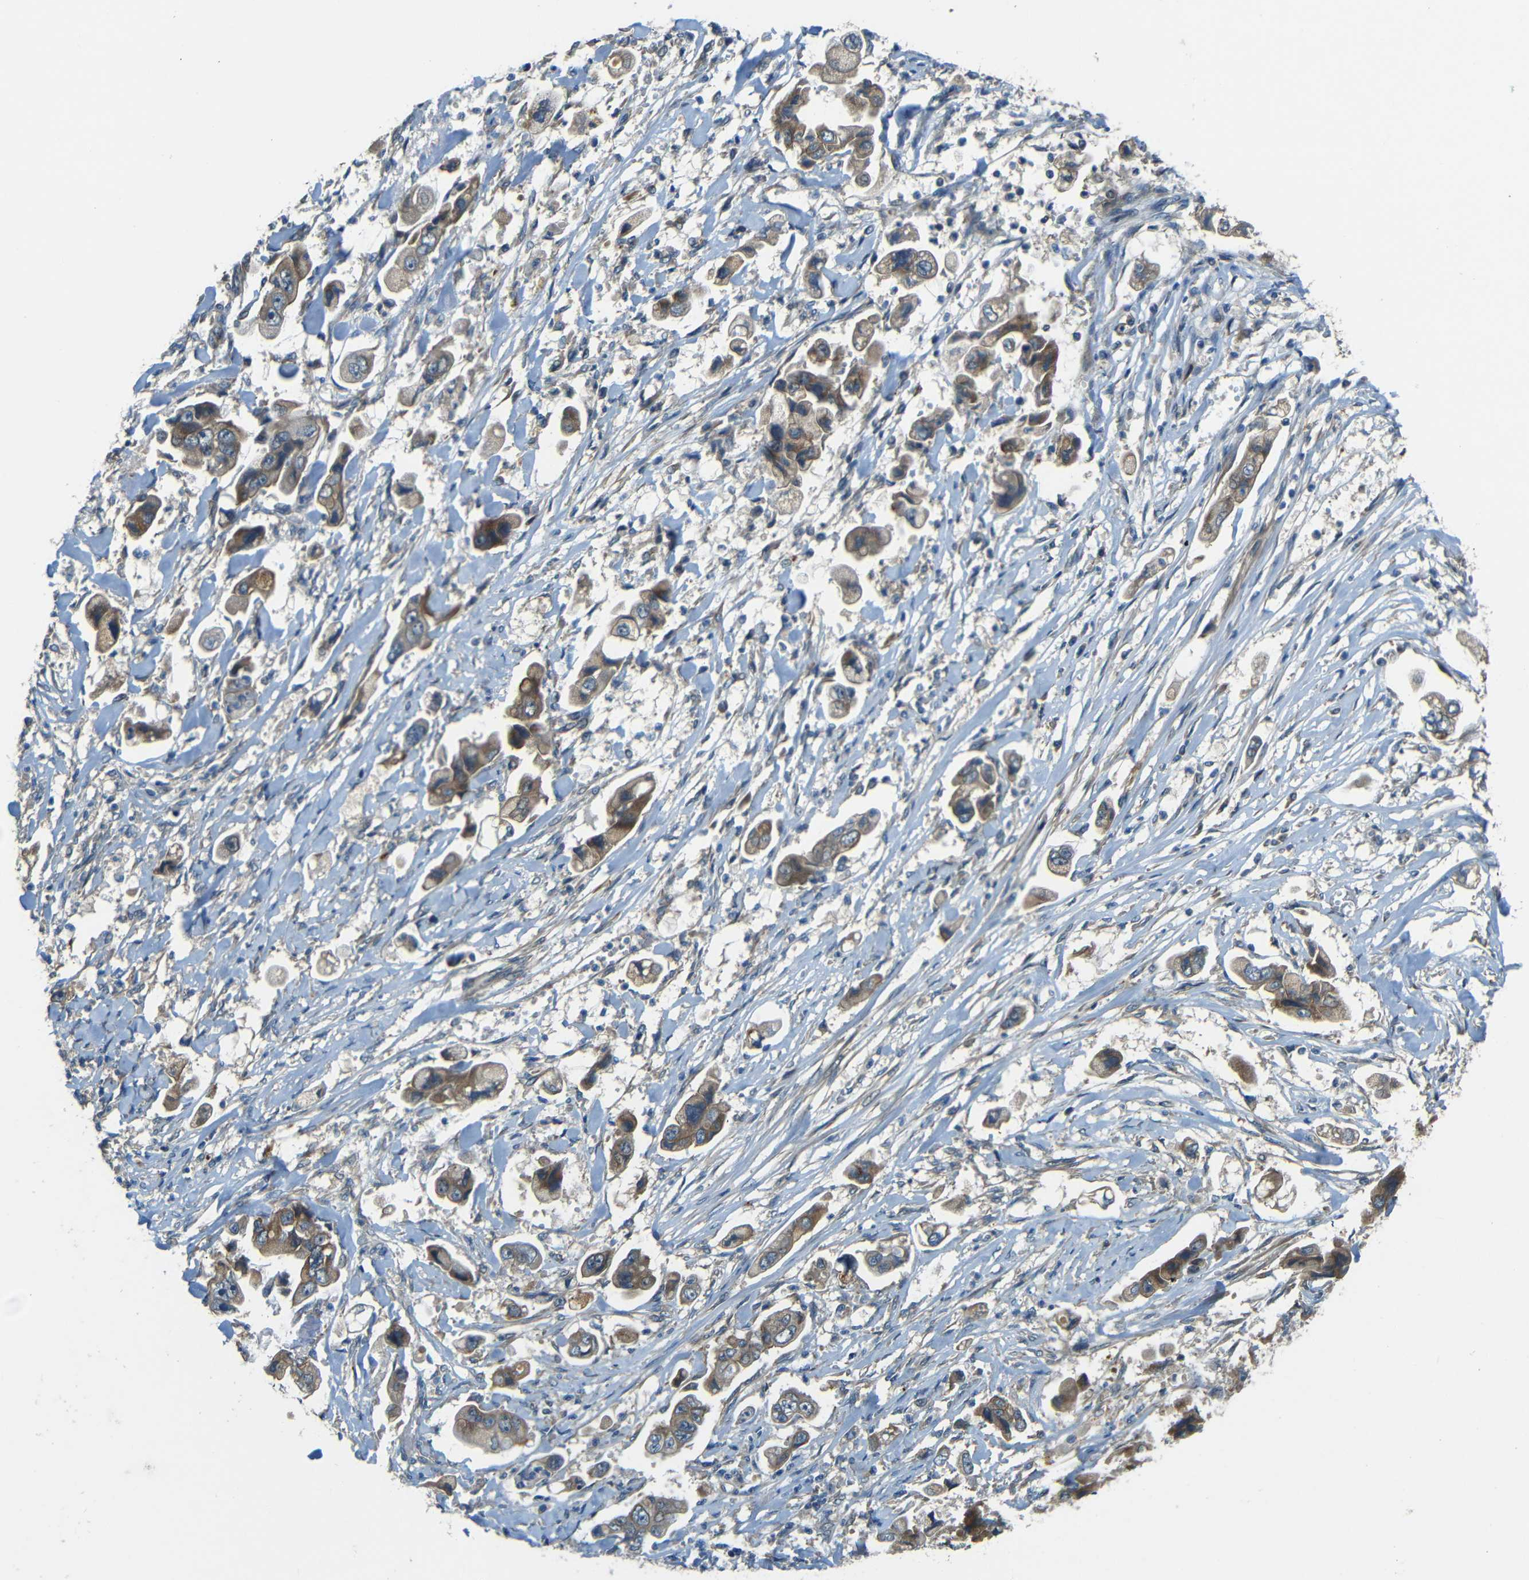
{"staining": {"intensity": "moderate", "quantity": ">75%", "location": "cytoplasmic/membranous"}, "tissue": "stomach cancer", "cell_type": "Tumor cells", "image_type": "cancer", "snomed": [{"axis": "morphology", "description": "Adenocarcinoma, NOS"}, {"axis": "topography", "description": "Stomach"}], "caption": "Immunohistochemical staining of human adenocarcinoma (stomach) displays medium levels of moderate cytoplasmic/membranous expression in approximately >75% of tumor cells.", "gene": "FNDC3A", "patient": {"sex": "male", "age": 62}}